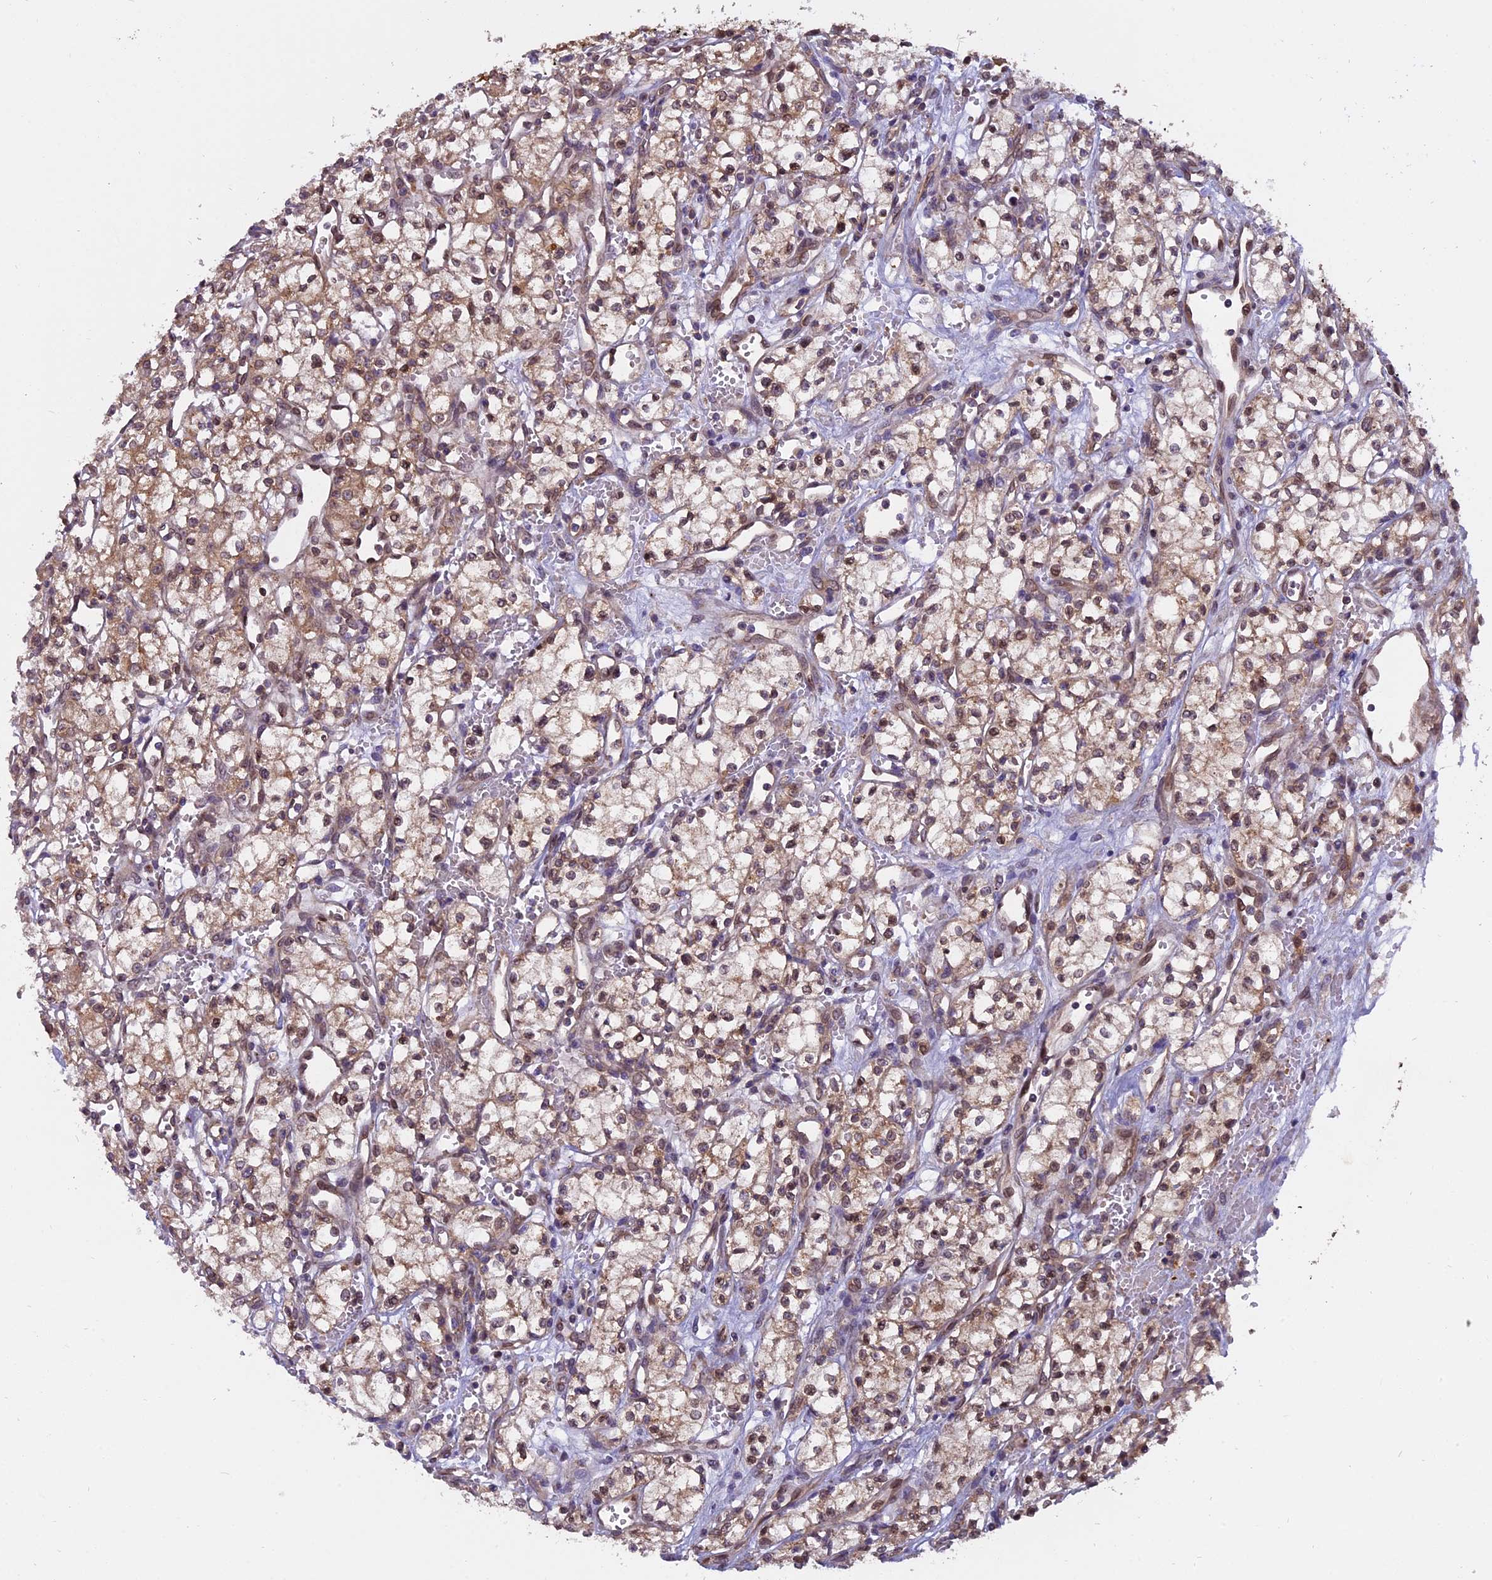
{"staining": {"intensity": "moderate", "quantity": ">75%", "location": "cytoplasmic/membranous,nuclear"}, "tissue": "renal cancer", "cell_type": "Tumor cells", "image_type": "cancer", "snomed": [{"axis": "morphology", "description": "Adenocarcinoma, NOS"}, {"axis": "topography", "description": "Kidney"}], "caption": "A brown stain labels moderate cytoplasmic/membranous and nuclear expression of a protein in human adenocarcinoma (renal) tumor cells.", "gene": "CHMP2A", "patient": {"sex": "male", "age": 59}}